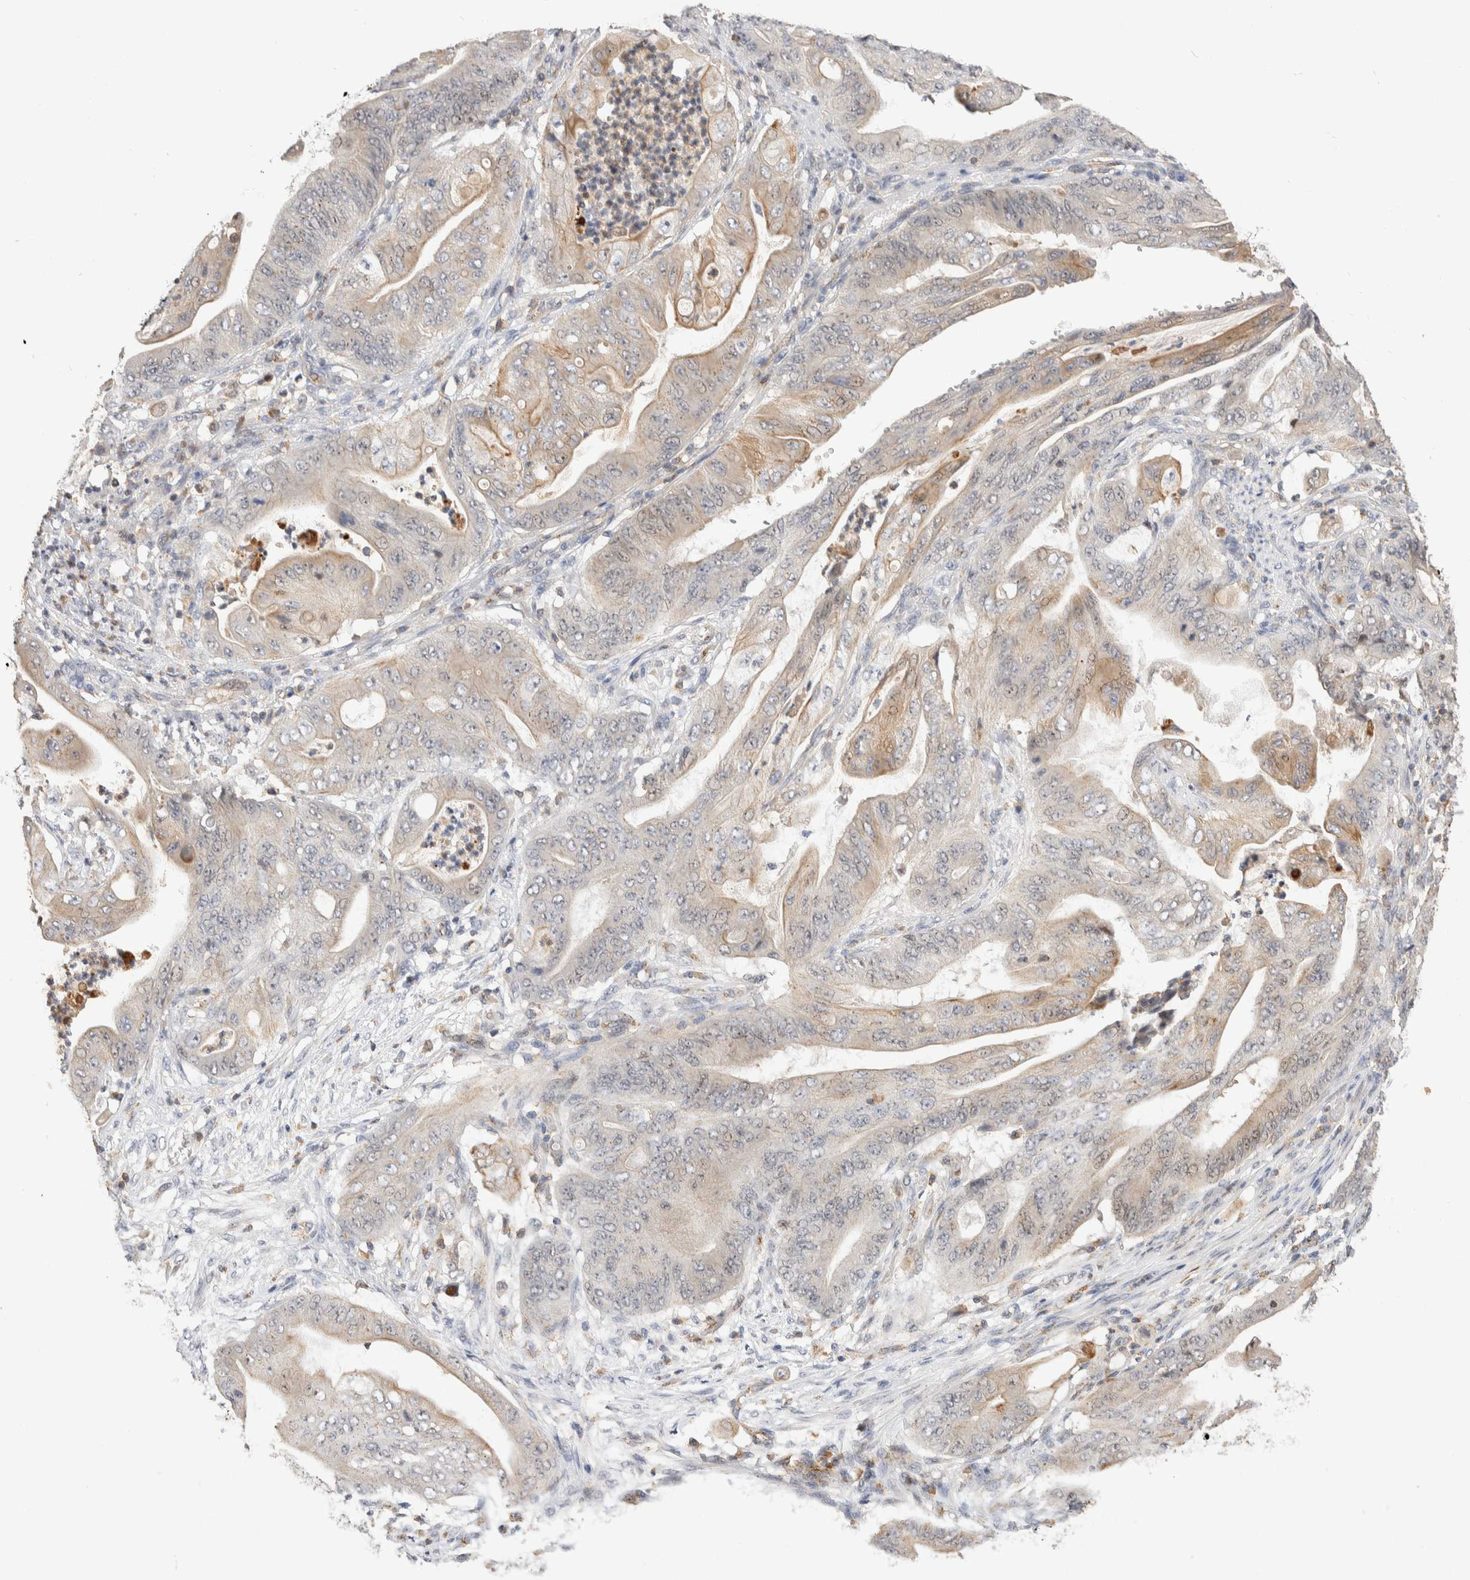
{"staining": {"intensity": "moderate", "quantity": "<25%", "location": "cytoplasmic/membranous,nuclear"}, "tissue": "stomach cancer", "cell_type": "Tumor cells", "image_type": "cancer", "snomed": [{"axis": "morphology", "description": "Adenocarcinoma, NOS"}, {"axis": "topography", "description": "Stomach"}], "caption": "Stomach cancer tissue shows moderate cytoplasmic/membranous and nuclear expression in approximately <25% of tumor cells, visualized by immunohistochemistry. The staining was performed using DAB to visualize the protein expression in brown, while the nuclei were stained in blue with hematoxylin (Magnification: 20x).", "gene": "NSMAF", "patient": {"sex": "female", "age": 73}}